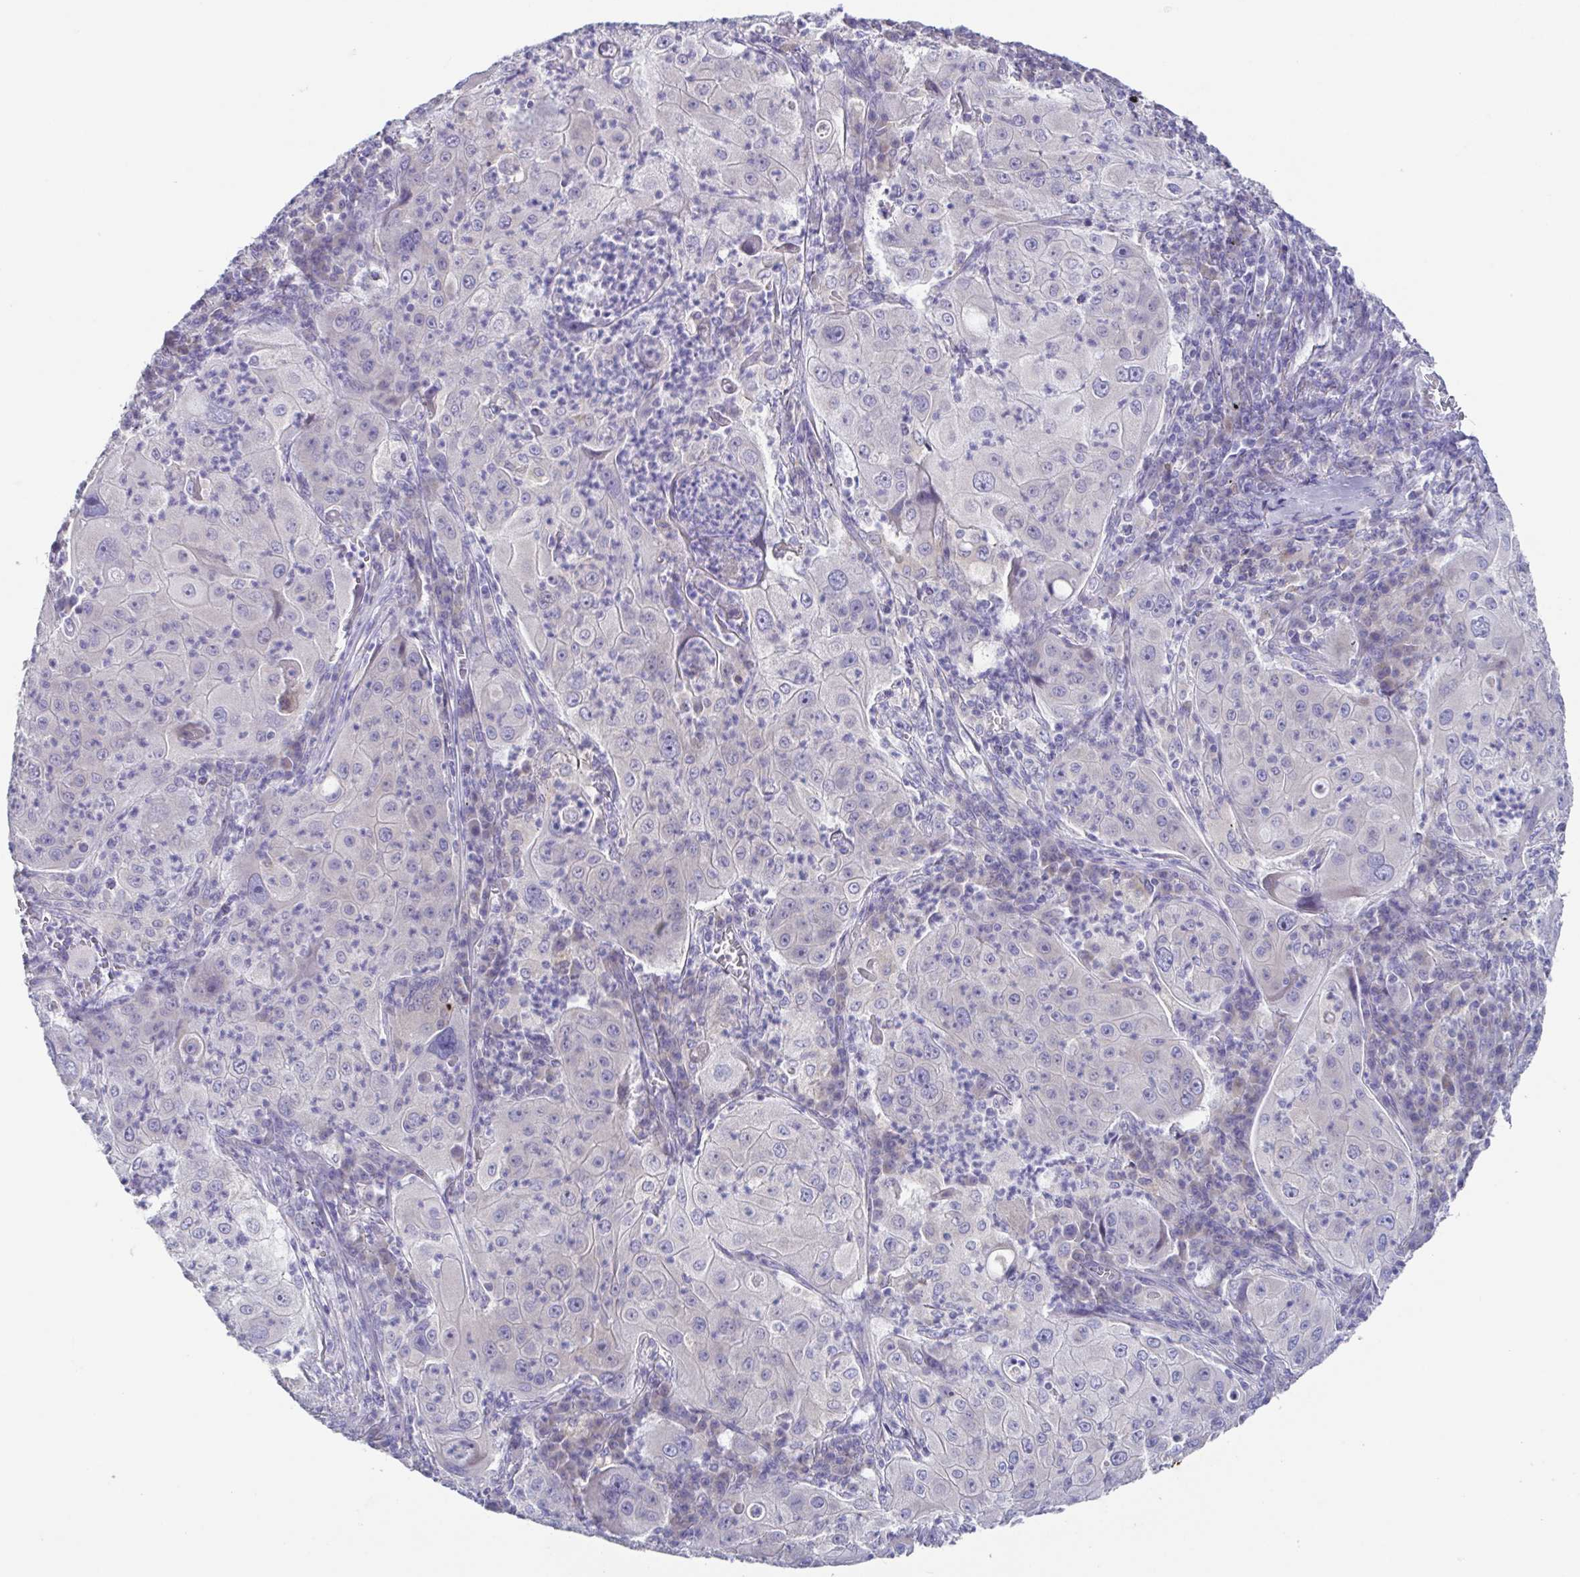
{"staining": {"intensity": "negative", "quantity": "none", "location": "none"}, "tissue": "lung cancer", "cell_type": "Tumor cells", "image_type": "cancer", "snomed": [{"axis": "morphology", "description": "Squamous cell carcinoma, NOS"}, {"axis": "topography", "description": "Lung"}], "caption": "IHC of human squamous cell carcinoma (lung) demonstrates no expression in tumor cells.", "gene": "RDH11", "patient": {"sex": "female", "age": 59}}